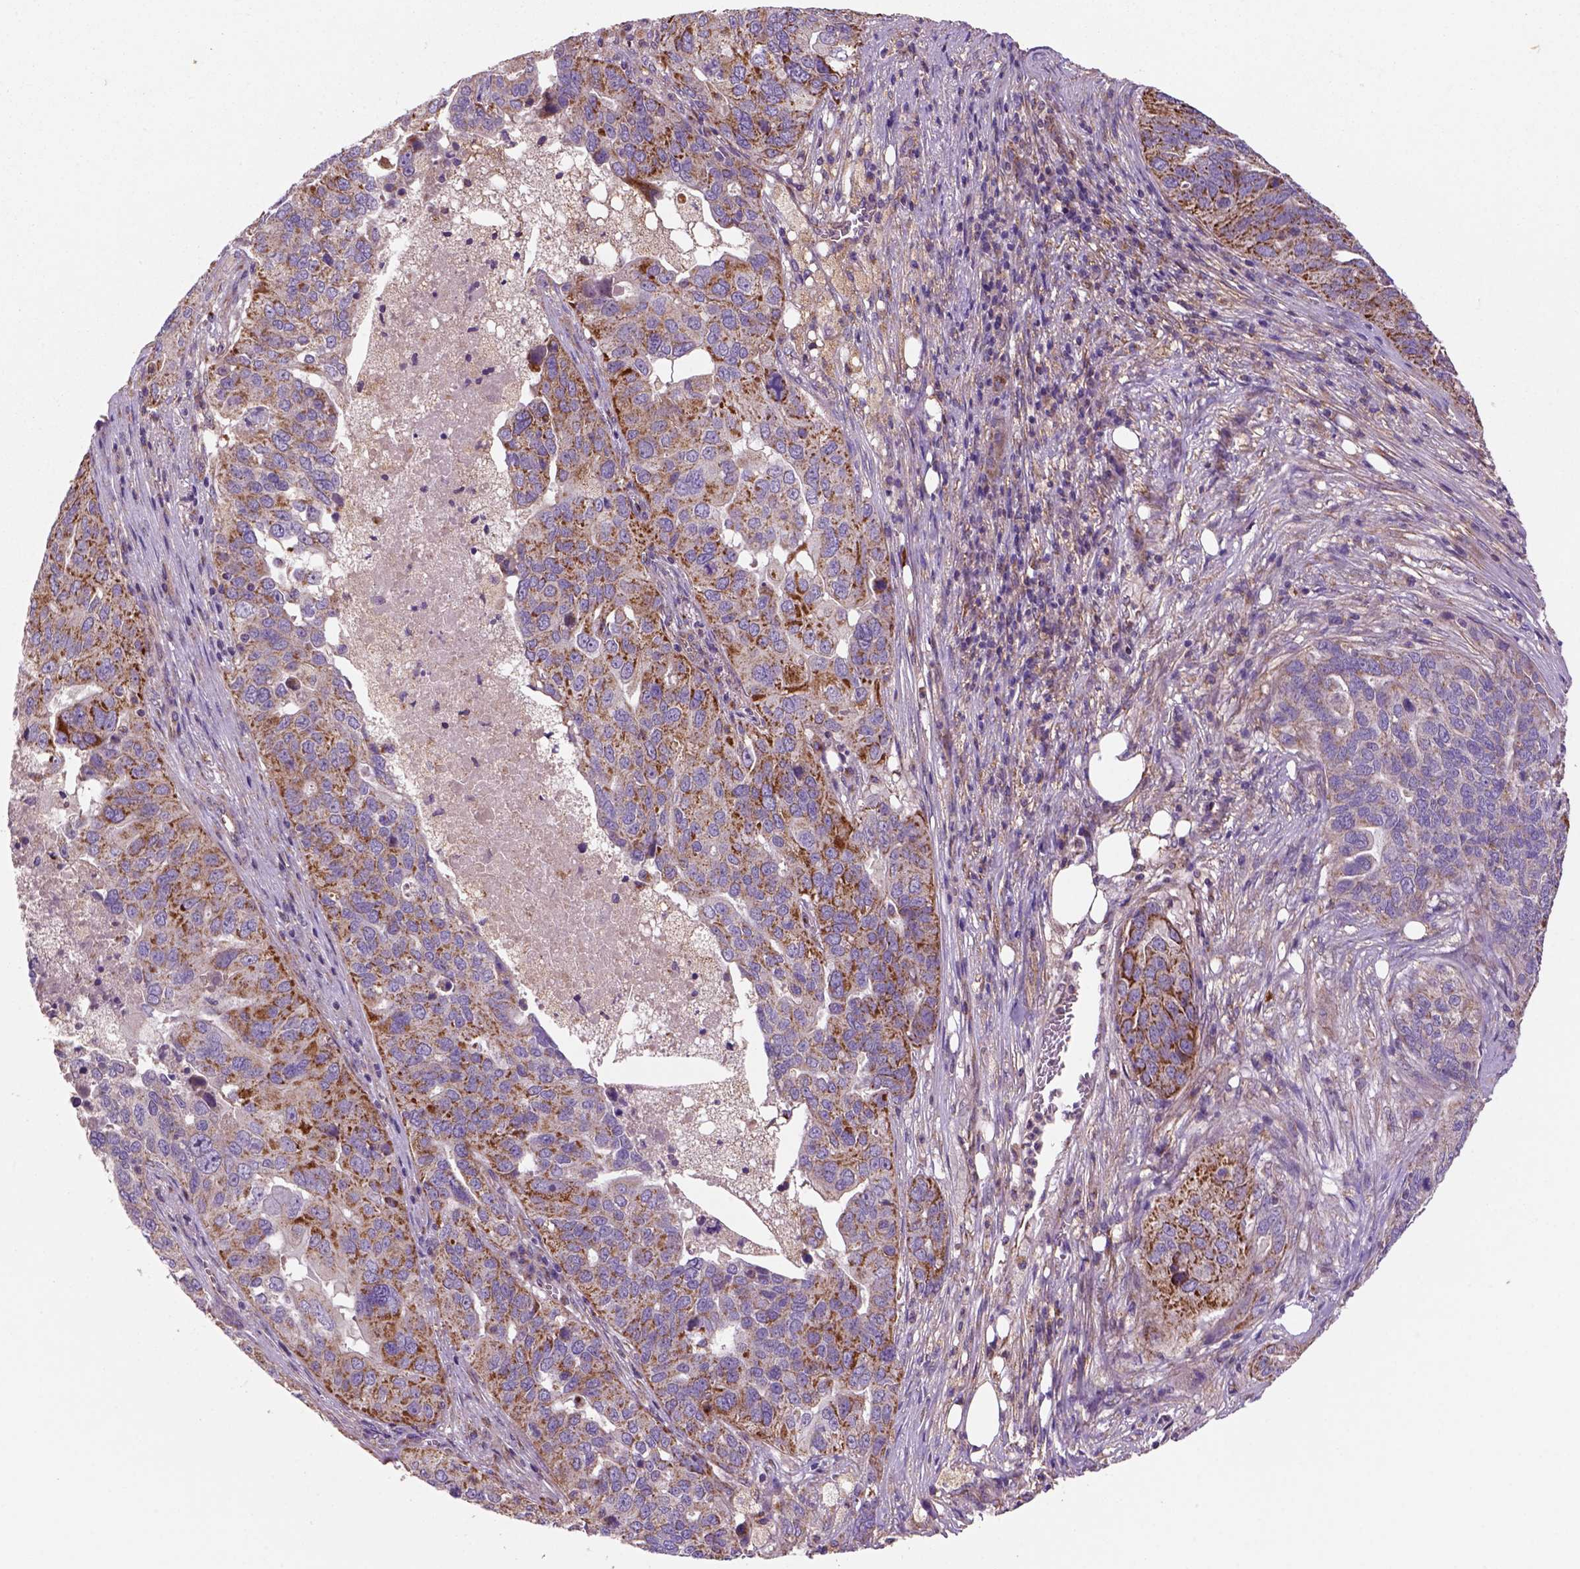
{"staining": {"intensity": "strong", "quantity": "<25%", "location": "cytoplasmic/membranous"}, "tissue": "ovarian cancer", "cell_type": "Tumor cells", "image_type": "cancer", "snomed": [{"axis": "morphology", "description": "Carcinoma, endometroid"}, {"axis": "topography", "description": "Soft tissue"}, {"axis": "topography", "description": "Ovary"}], "caption": "A medium amount of strong cytoplasmic/membranous positivity is present in approximately <25% of tumor cells in ovarian cancer tissue.", "gene": "WARS2", "patient": {"sex": "female", "age": 52}}